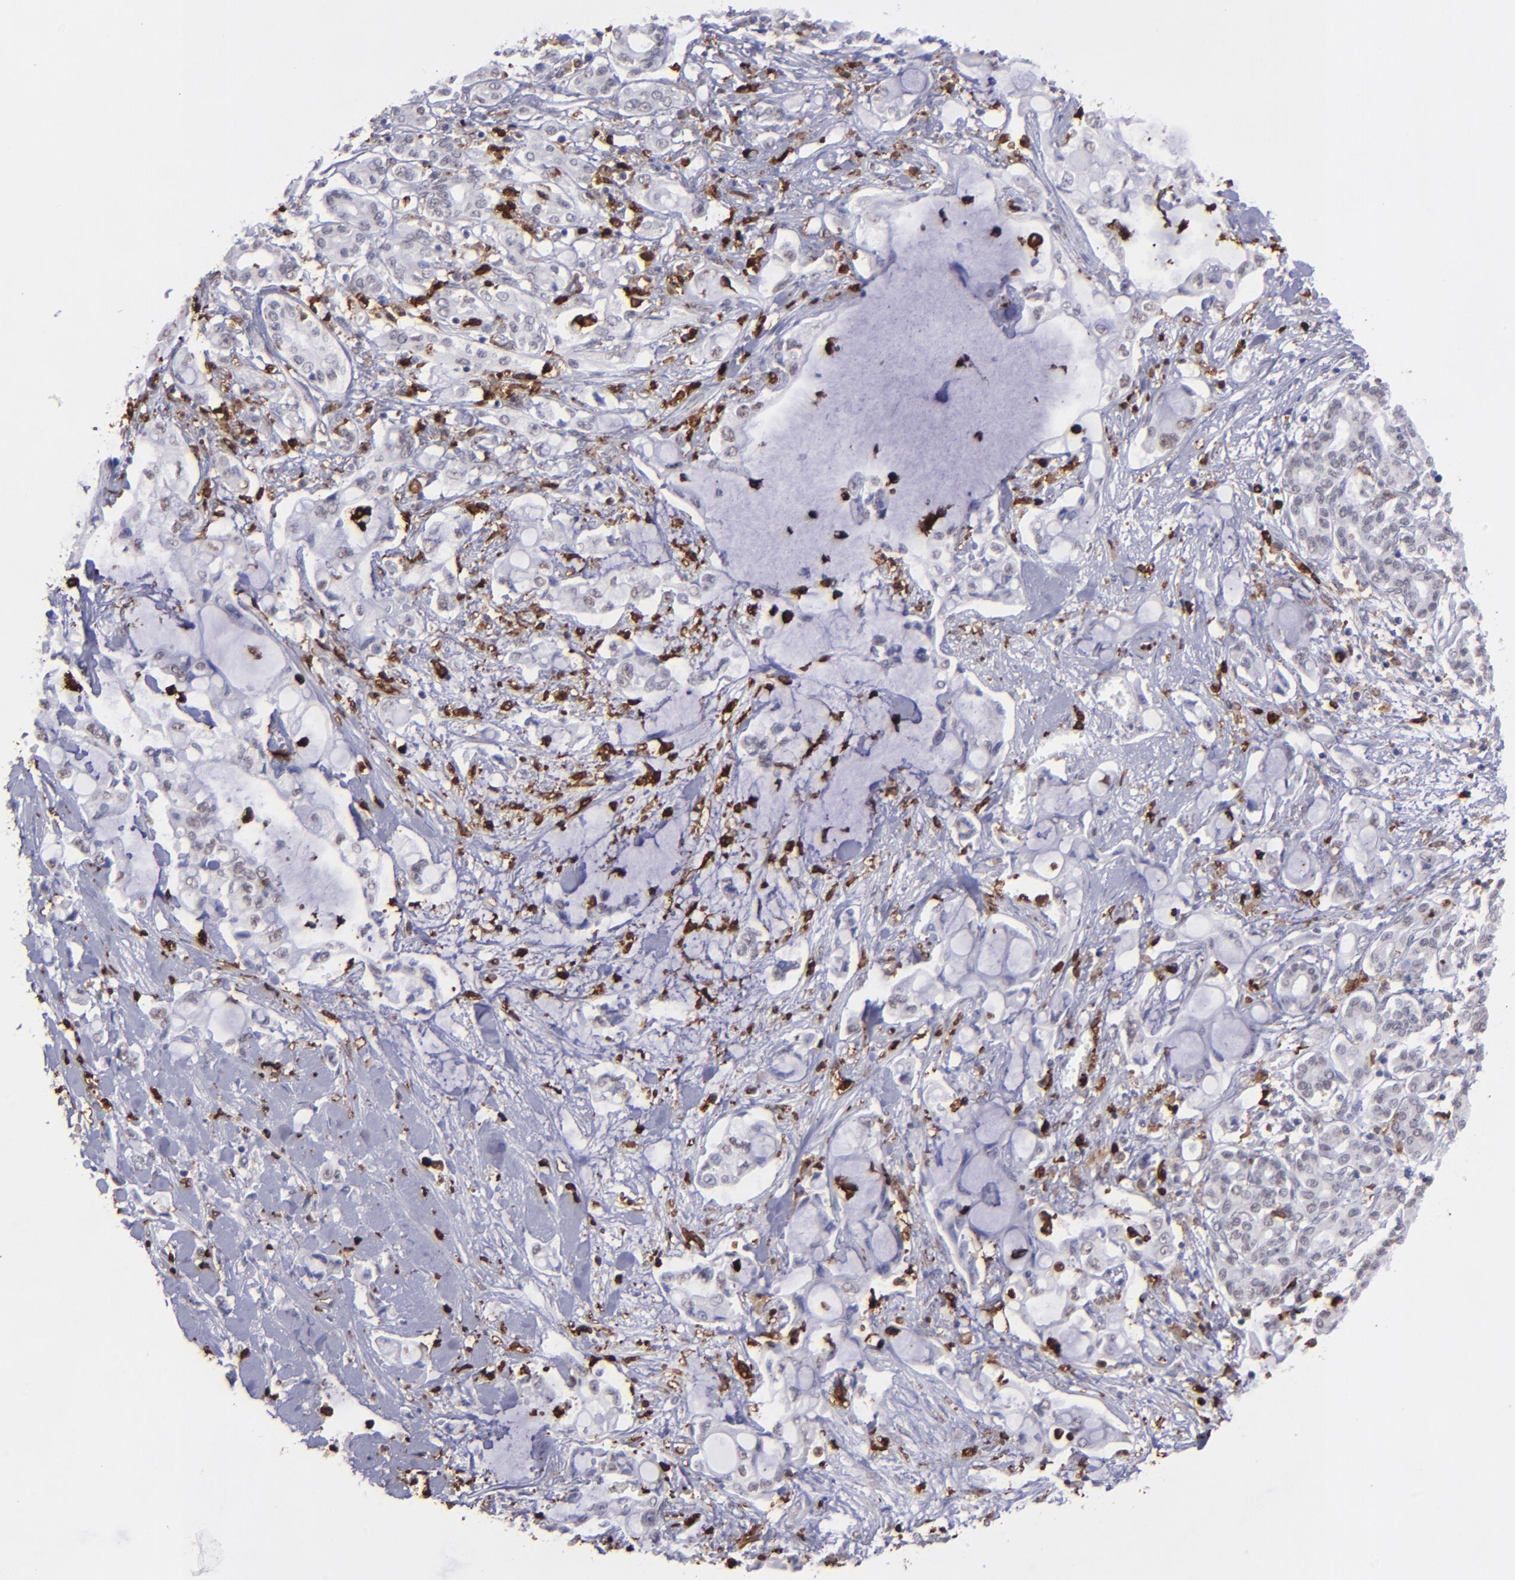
{"staining": {"intensity": "negative", "quantity": "none", "location": "none"}, "tissue": "pancreatic cancer", "cell_type": "Tumor cells", "image_type": "cancer", "snomed": [{"axis": "morphology", "description": "Adenocarcinoma, NOS"}, {"axis": "topography", "description": "Pancreas"}], "caption": "Tumor cells are negative for protein expression in human adenocarcinoma (pancreatic).", "gene": "NCF2", "patient": {"sex": "female", "age": 70}}